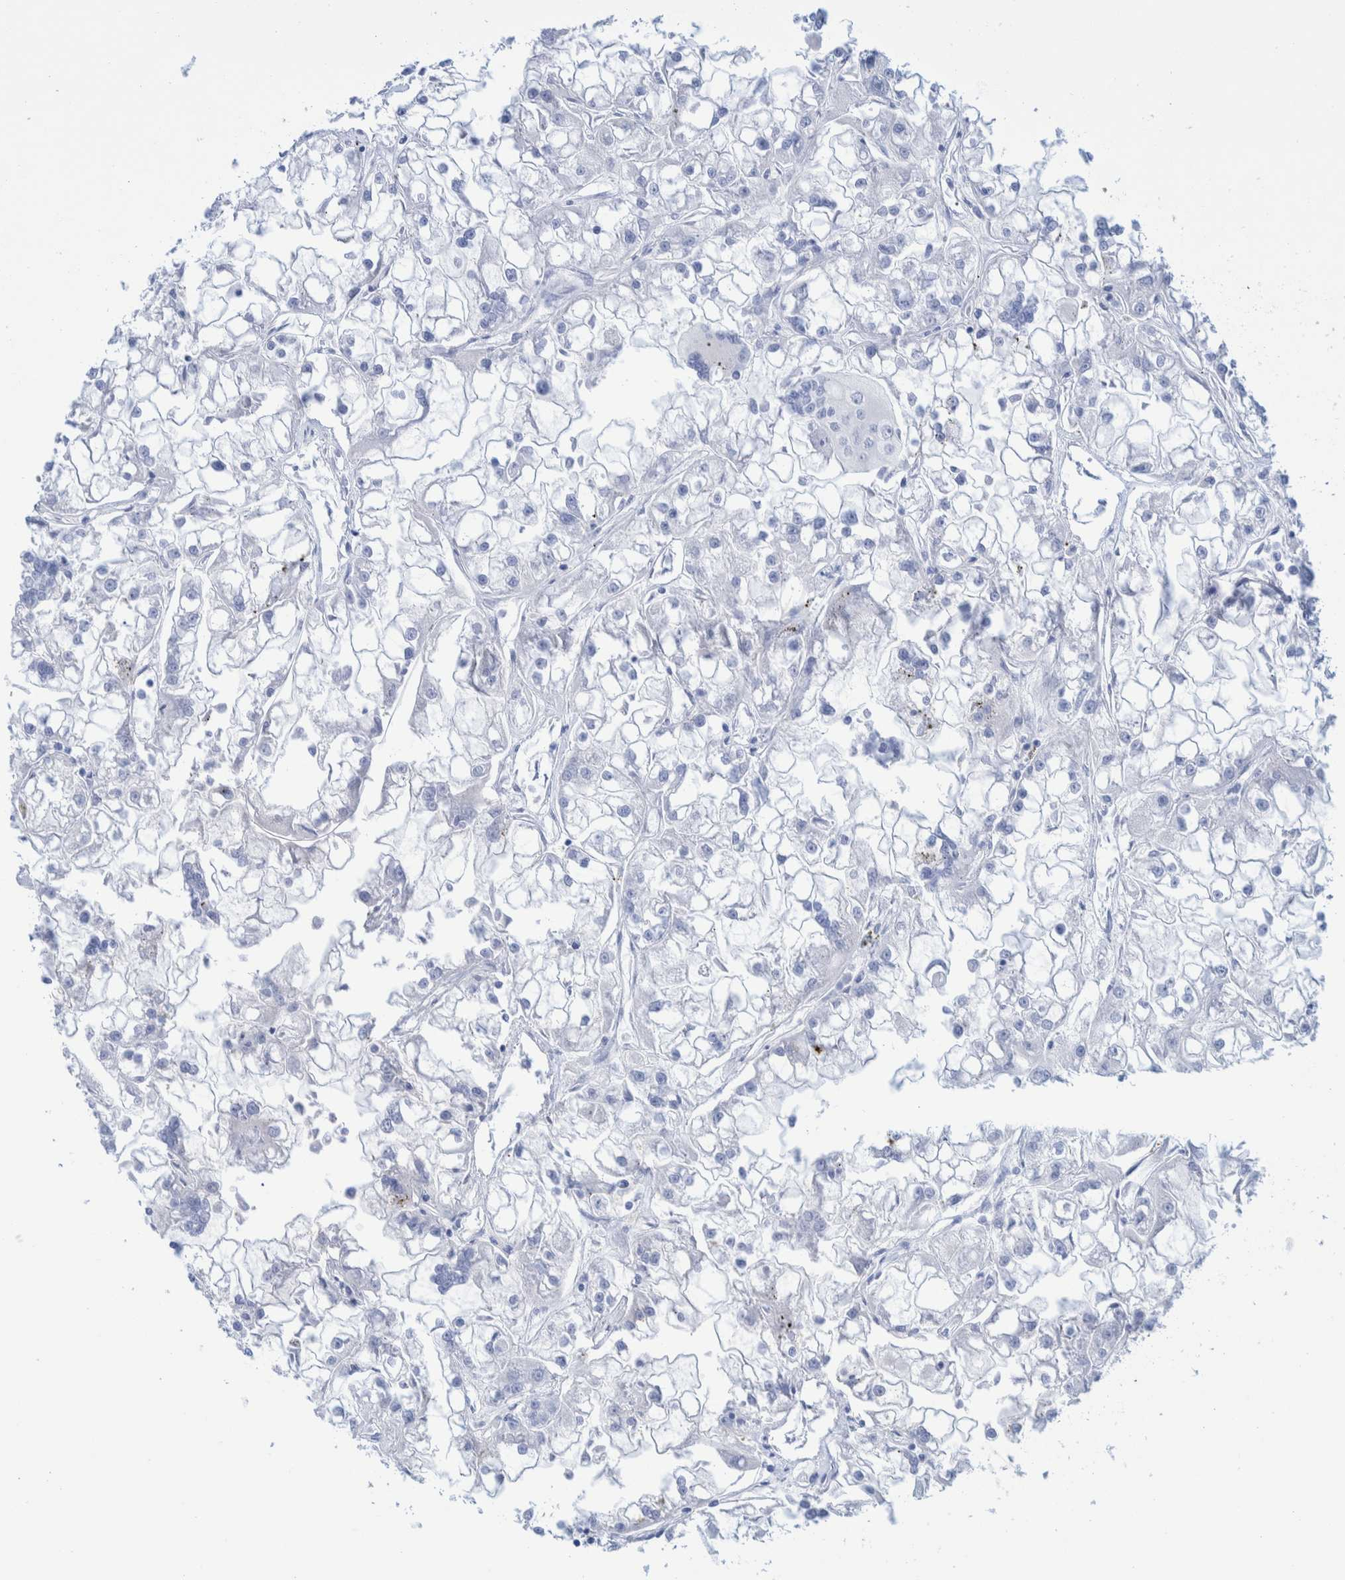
{"staining": {"intensity": "negative", "quantity": "none", "location": "none"}, "tissue": "renal cancer", "cell_type": "Tumor cells", "image_type": "cancer", "snomed": [{"axis": "morphology", "description": "Adenocarcinoma, NOS"}, {"axis": "topography", "description": "Kidney"}], "caption": "The micrograph exhibits no significant expression in tumor cells of adenocarcinoma (renal). (Stains: DAB (3,3'-diaminobenzidine) IHC with hematoxylin counter stain, Microscopy: brightfield microscopy at high magnification).", "gene": "PERP", "patient": {"sex": "female", "age": 52}}